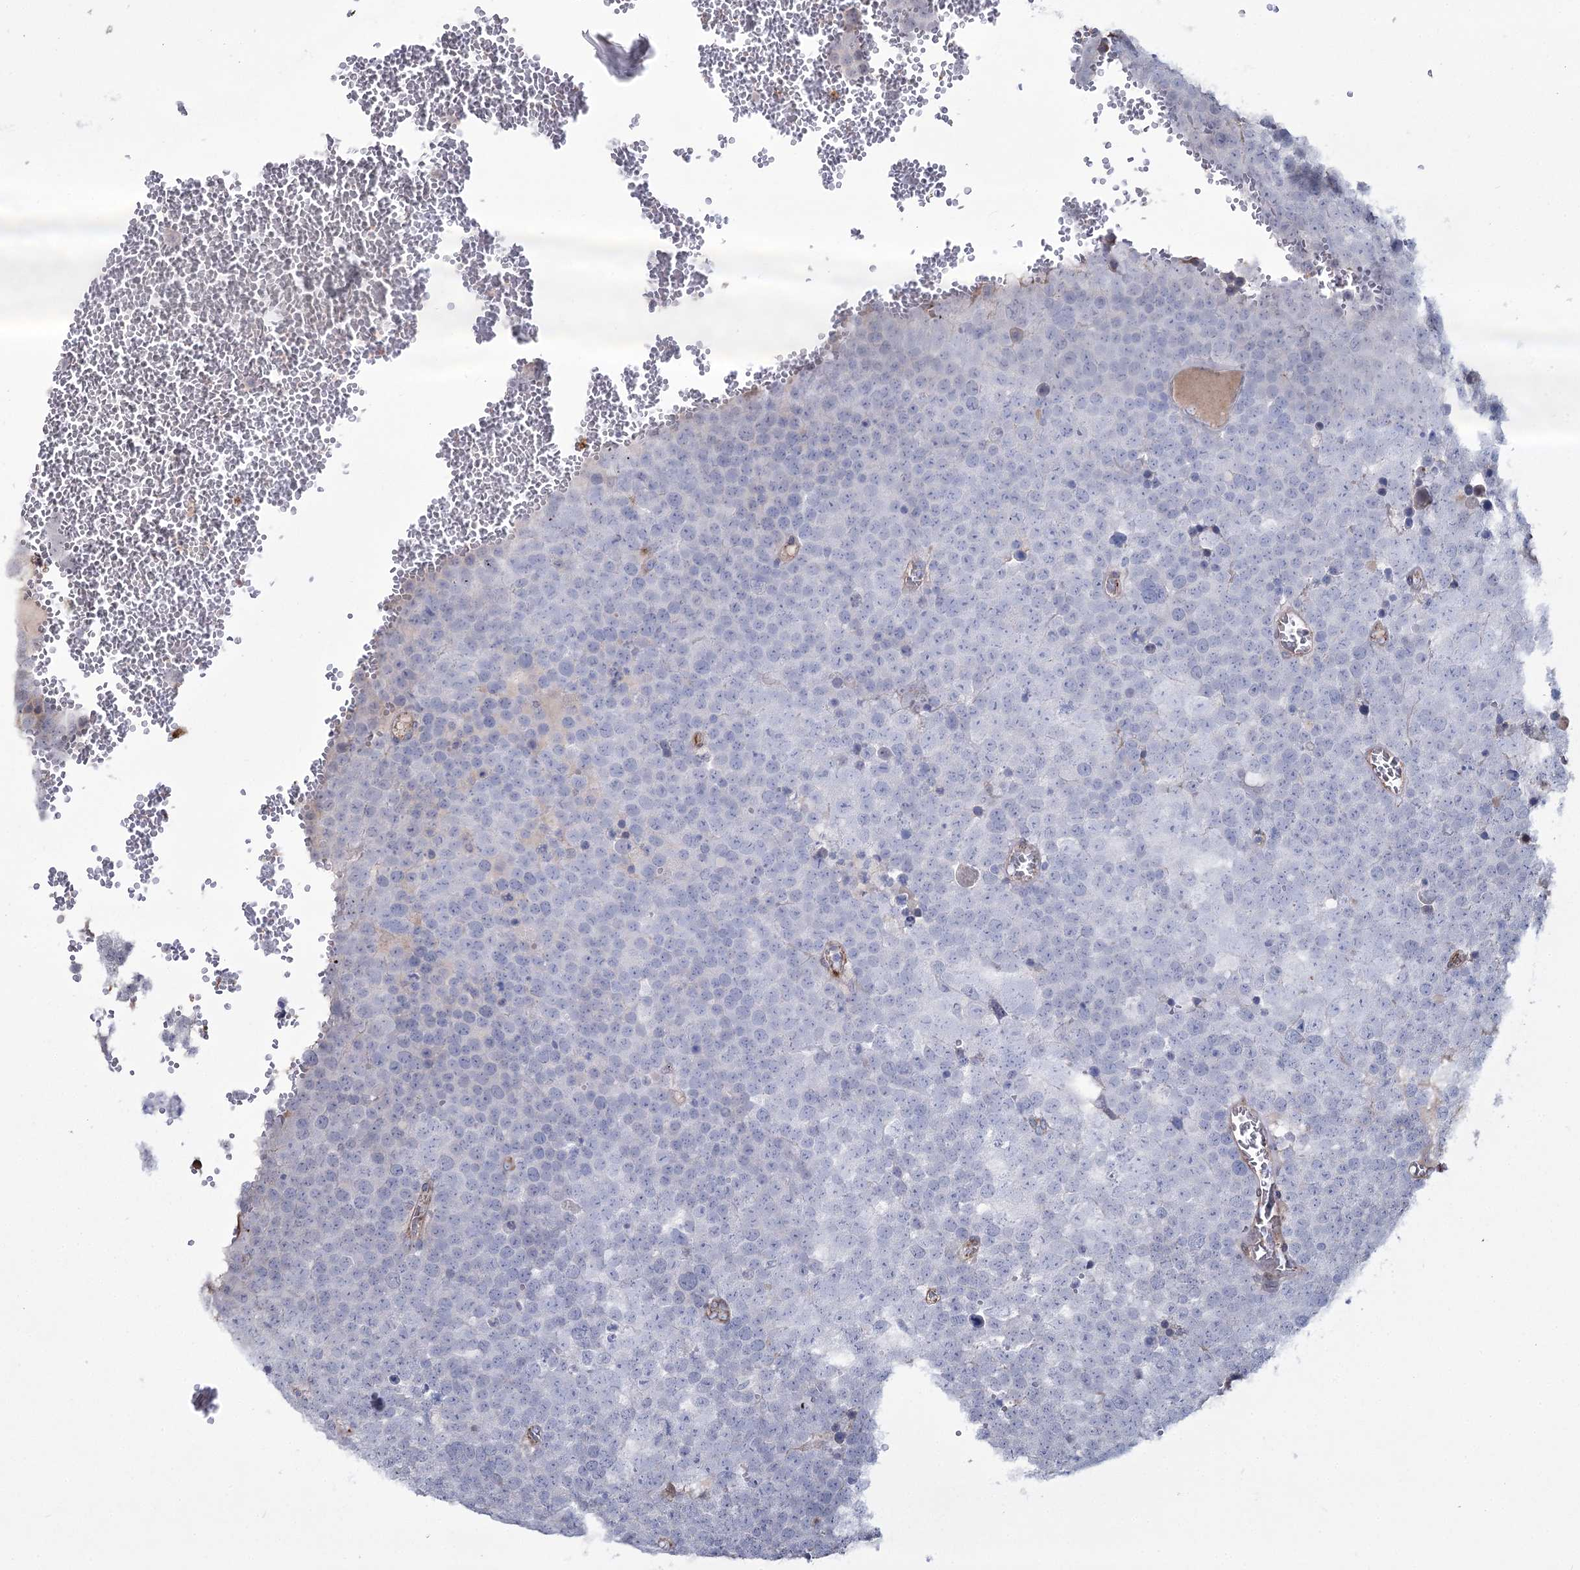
{"staining": {"intensity": "negative", "quantity": "none", "location": "none"}, "tissue": "testis cancer", "cell_type": "Tumor cells", "image_type": "cancer", "snomed": [{"axis": "morphology", "description": "Seminoma, NOS"}, {"axis": "topography", "description": "Testis"}], "caption": "Human testis cancer stained for a protein using immunohistochemistry (IHC) demonstrates no expression in tumor cells.", "gene": "ME3", "patient": {"sex": "male", "age": 71}}